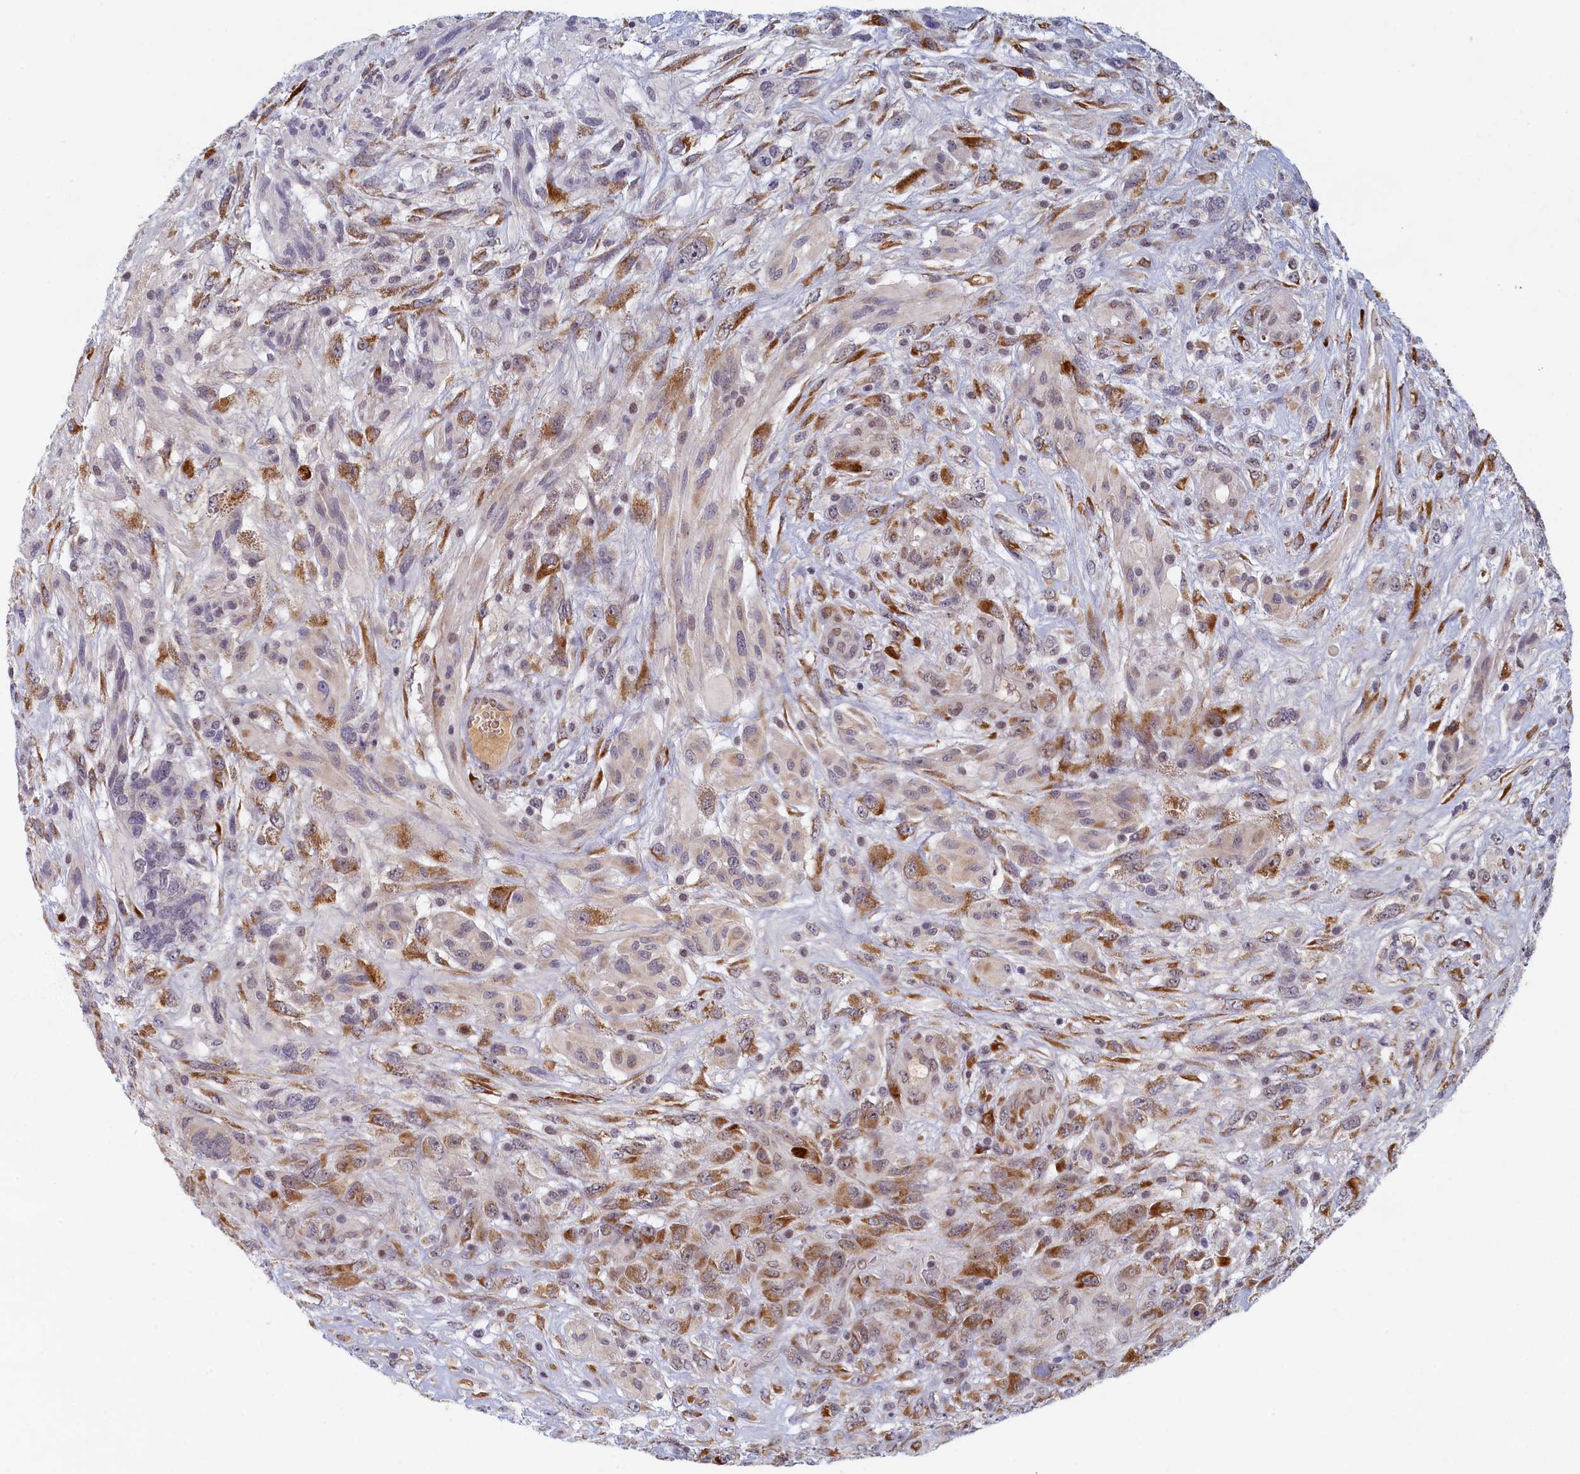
{"staining": {"intensity": "moderate", "quantity": "25%-75%", "location": "cytoplasmic/membranous"}, "tissue": "glioma", "cell_type": "Tumor cells", "image_type": "cancer", "snomed": [{"axis": "morphology", "description": "Glioma, malignant, High grade"}, {"axis": "topography", "description": "Brain"}], "caption": "Human glioma stained with a protein marker demonstrates moderate staining in tumor cells.", "gene": "DNAJC17", "patient": {"sex": "male", "age": 61}}